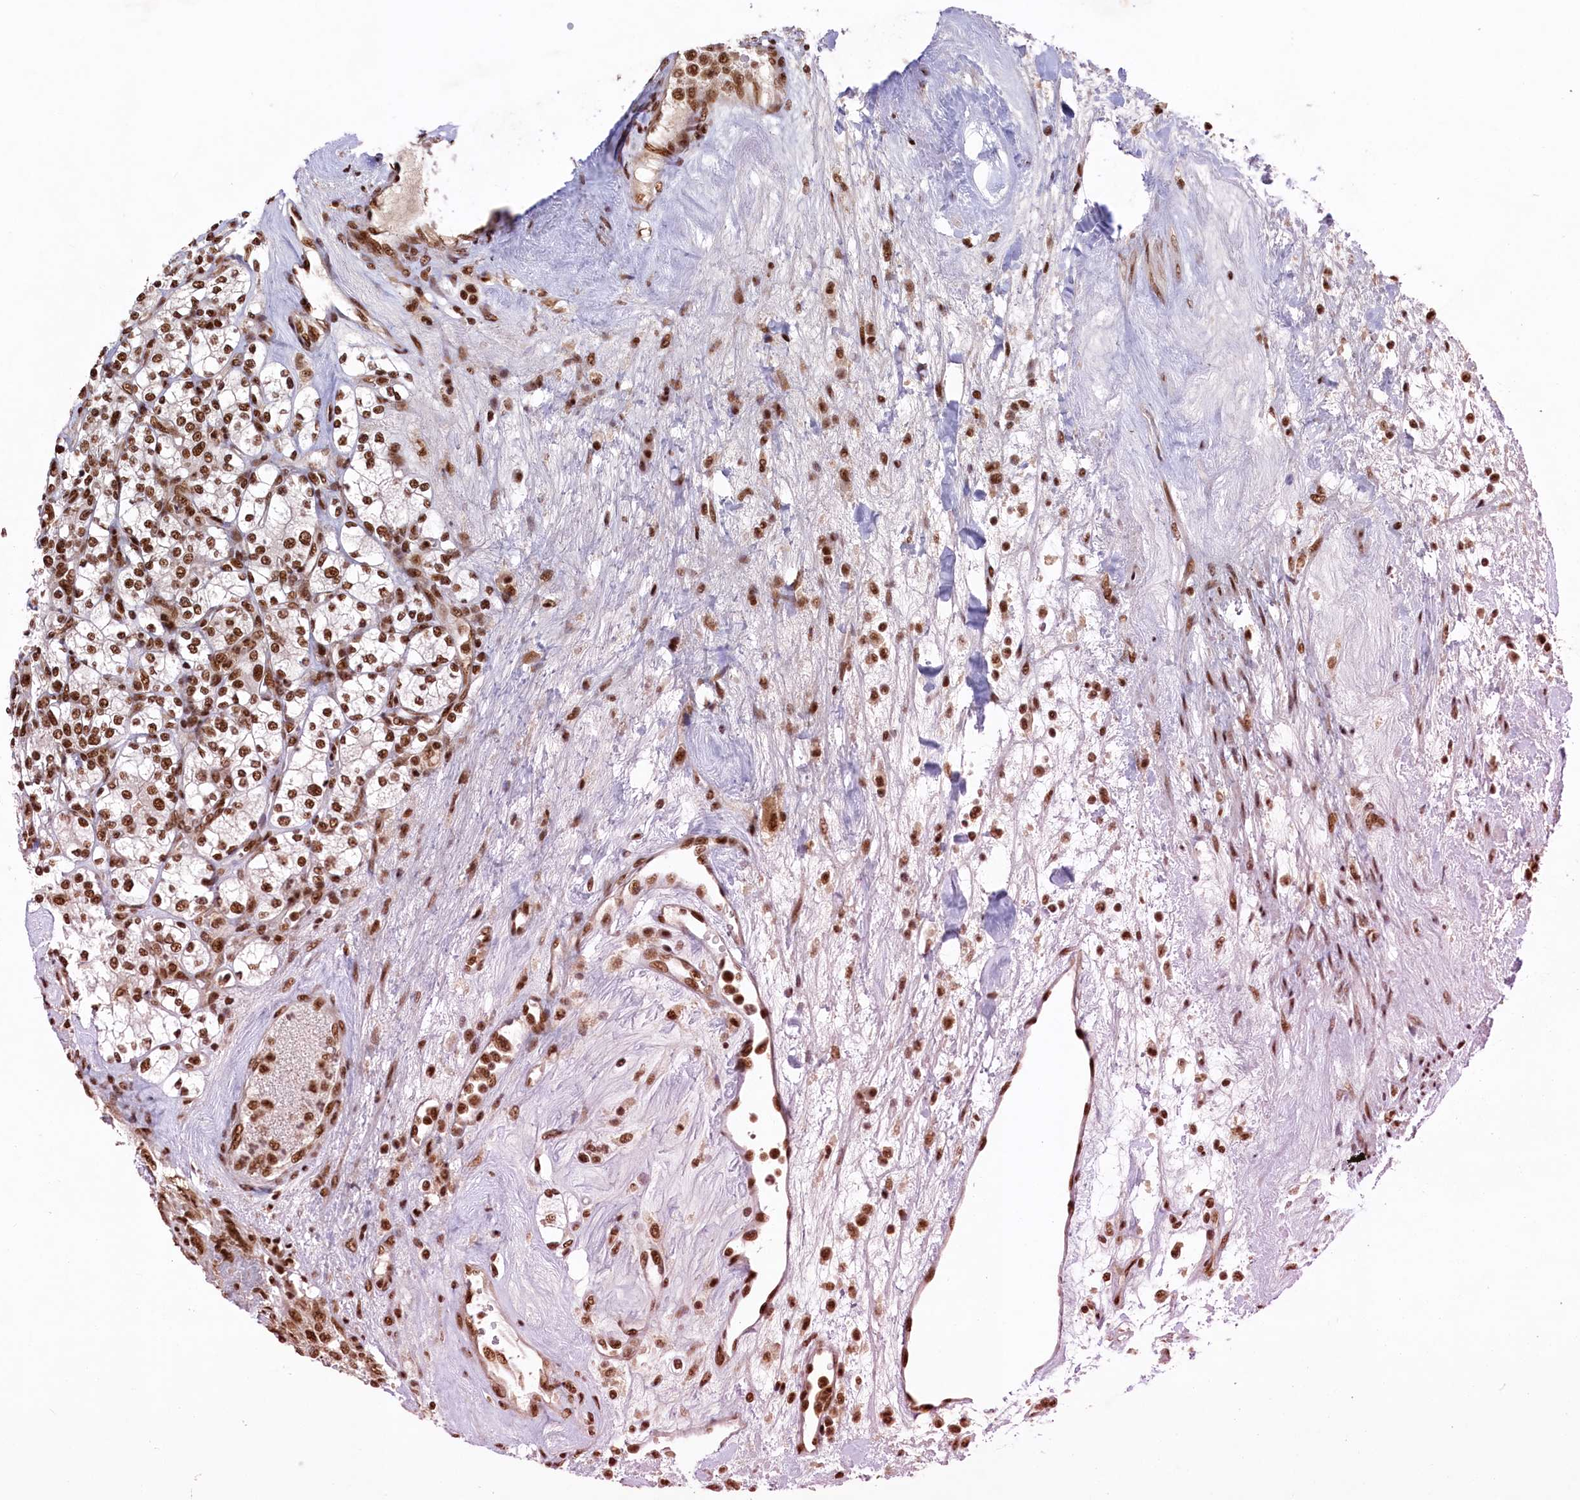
{"staining": {"intensity": "moderate", "quantity": ">75%", "location": "nuclear"}, "tissue": "renal cancer", "cell_type": "Tumor cells", "image_type": "cancer", "snomed": [{"axis": "morphology", "description": "Adenocarcinoma, NOS"}, {"axis": "topography", "description": "Kidney"}], "caption": "Immunohistochemical staining of human renal adenocarcinoma exhibits medium levels of moderate nuclear protein staining in about >75% of tumor cells. (DAB (3,3'-diaminobenzidine) IHC with brightfield microscopy, high magnification).", "gene": "PRPF31", "patient": {"sex": "male", "age": 77}}